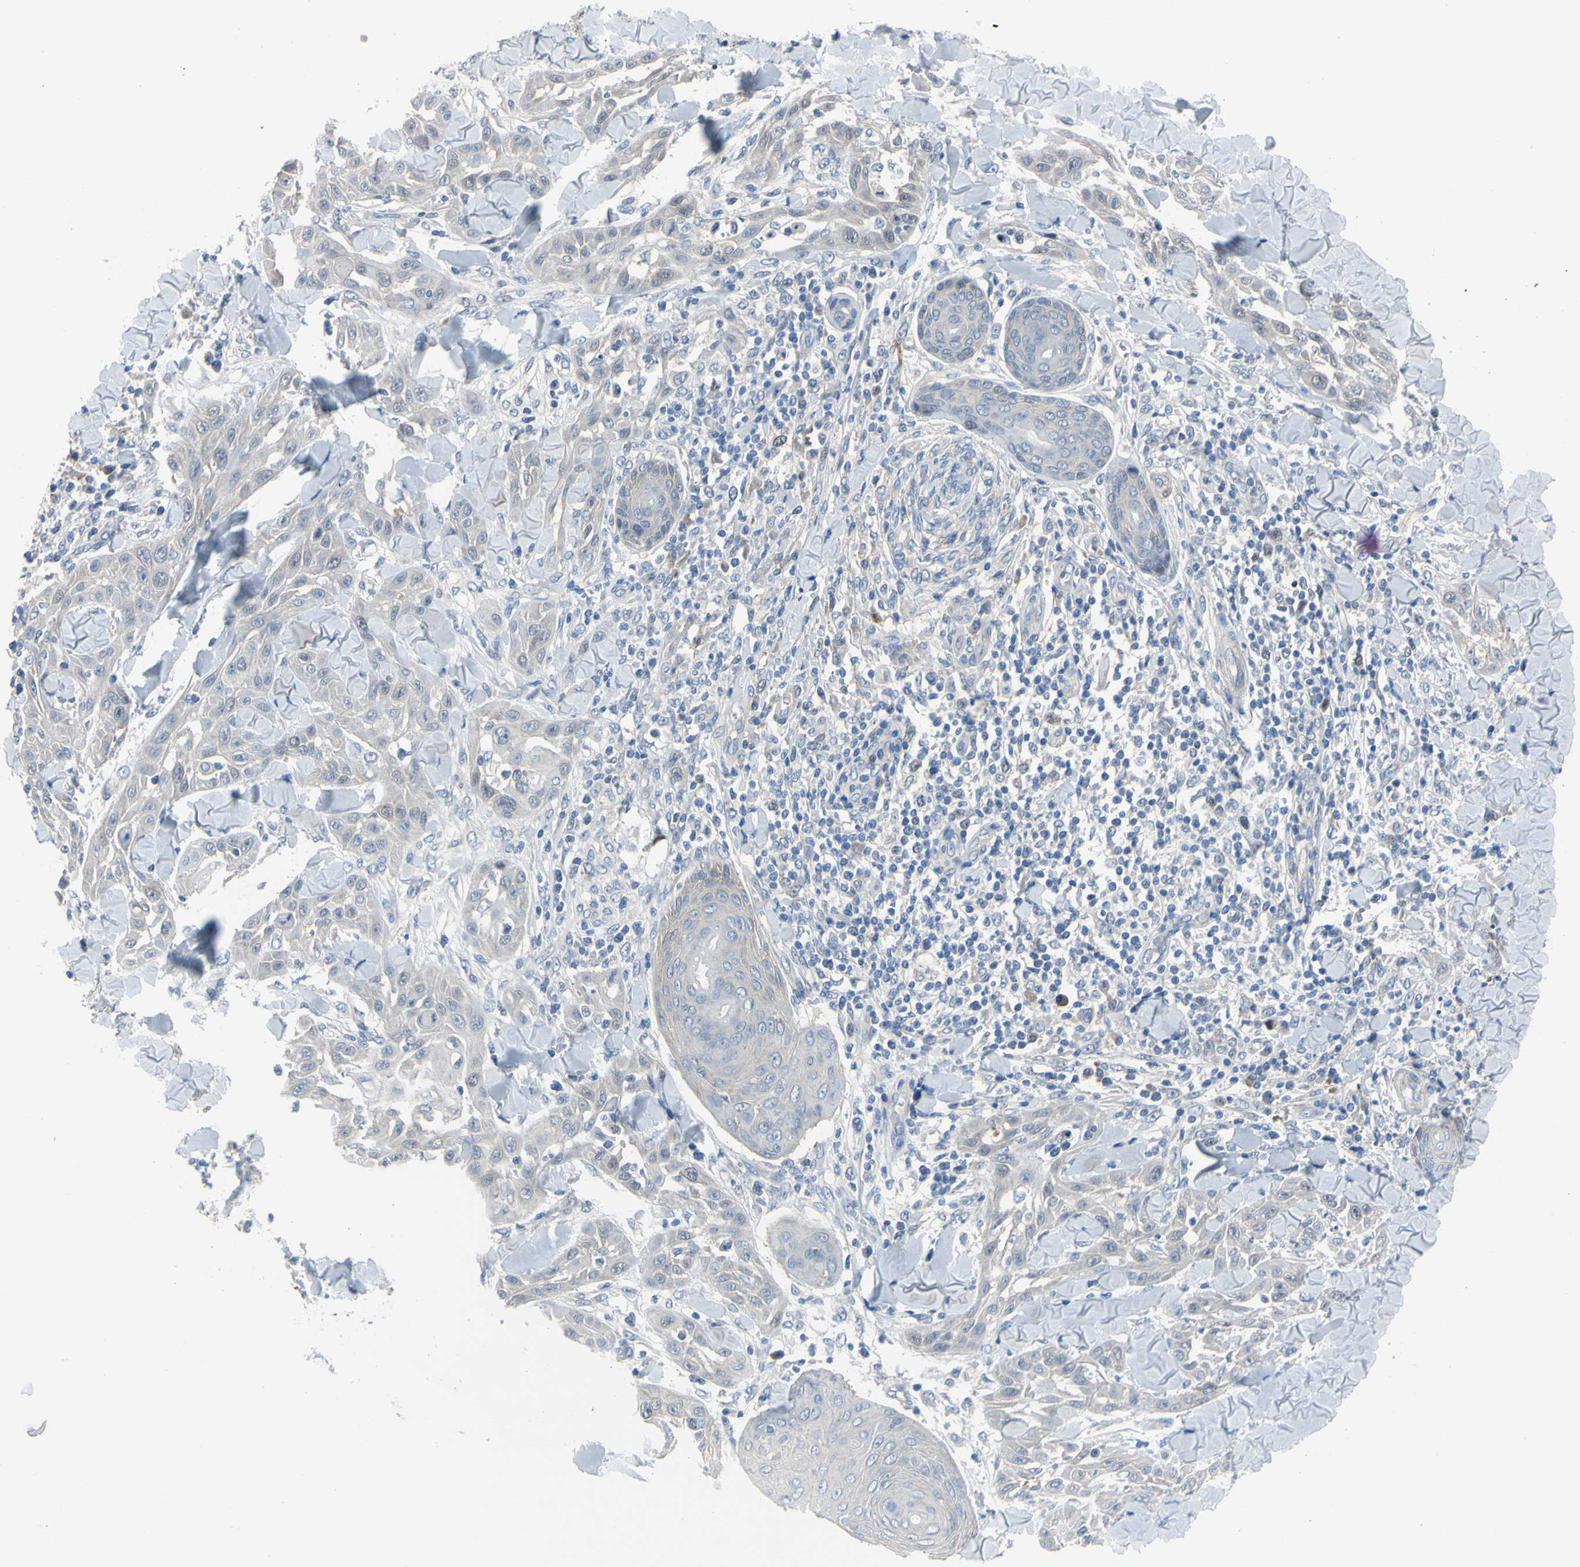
{"staining": {"intensity": "negative", "quantity": "none", "location": "none"}, "tissue": "skin cancer", "cell_type": "Tumor cells", "image_type": "cancer", "snomed": [{"axis": "morphology", "description": "Squamous cell carcinoma, NOS"}, {"axis": "topography", "description": "Skin"}], "caption": "Tumor cells show no significant staining in squamous cell carcinoma (skin). (Immunohistochemistry, brightfield microscopy, high magnification).", "gene": "LHX9", "patient": {"sex": "male", "age": 24}}